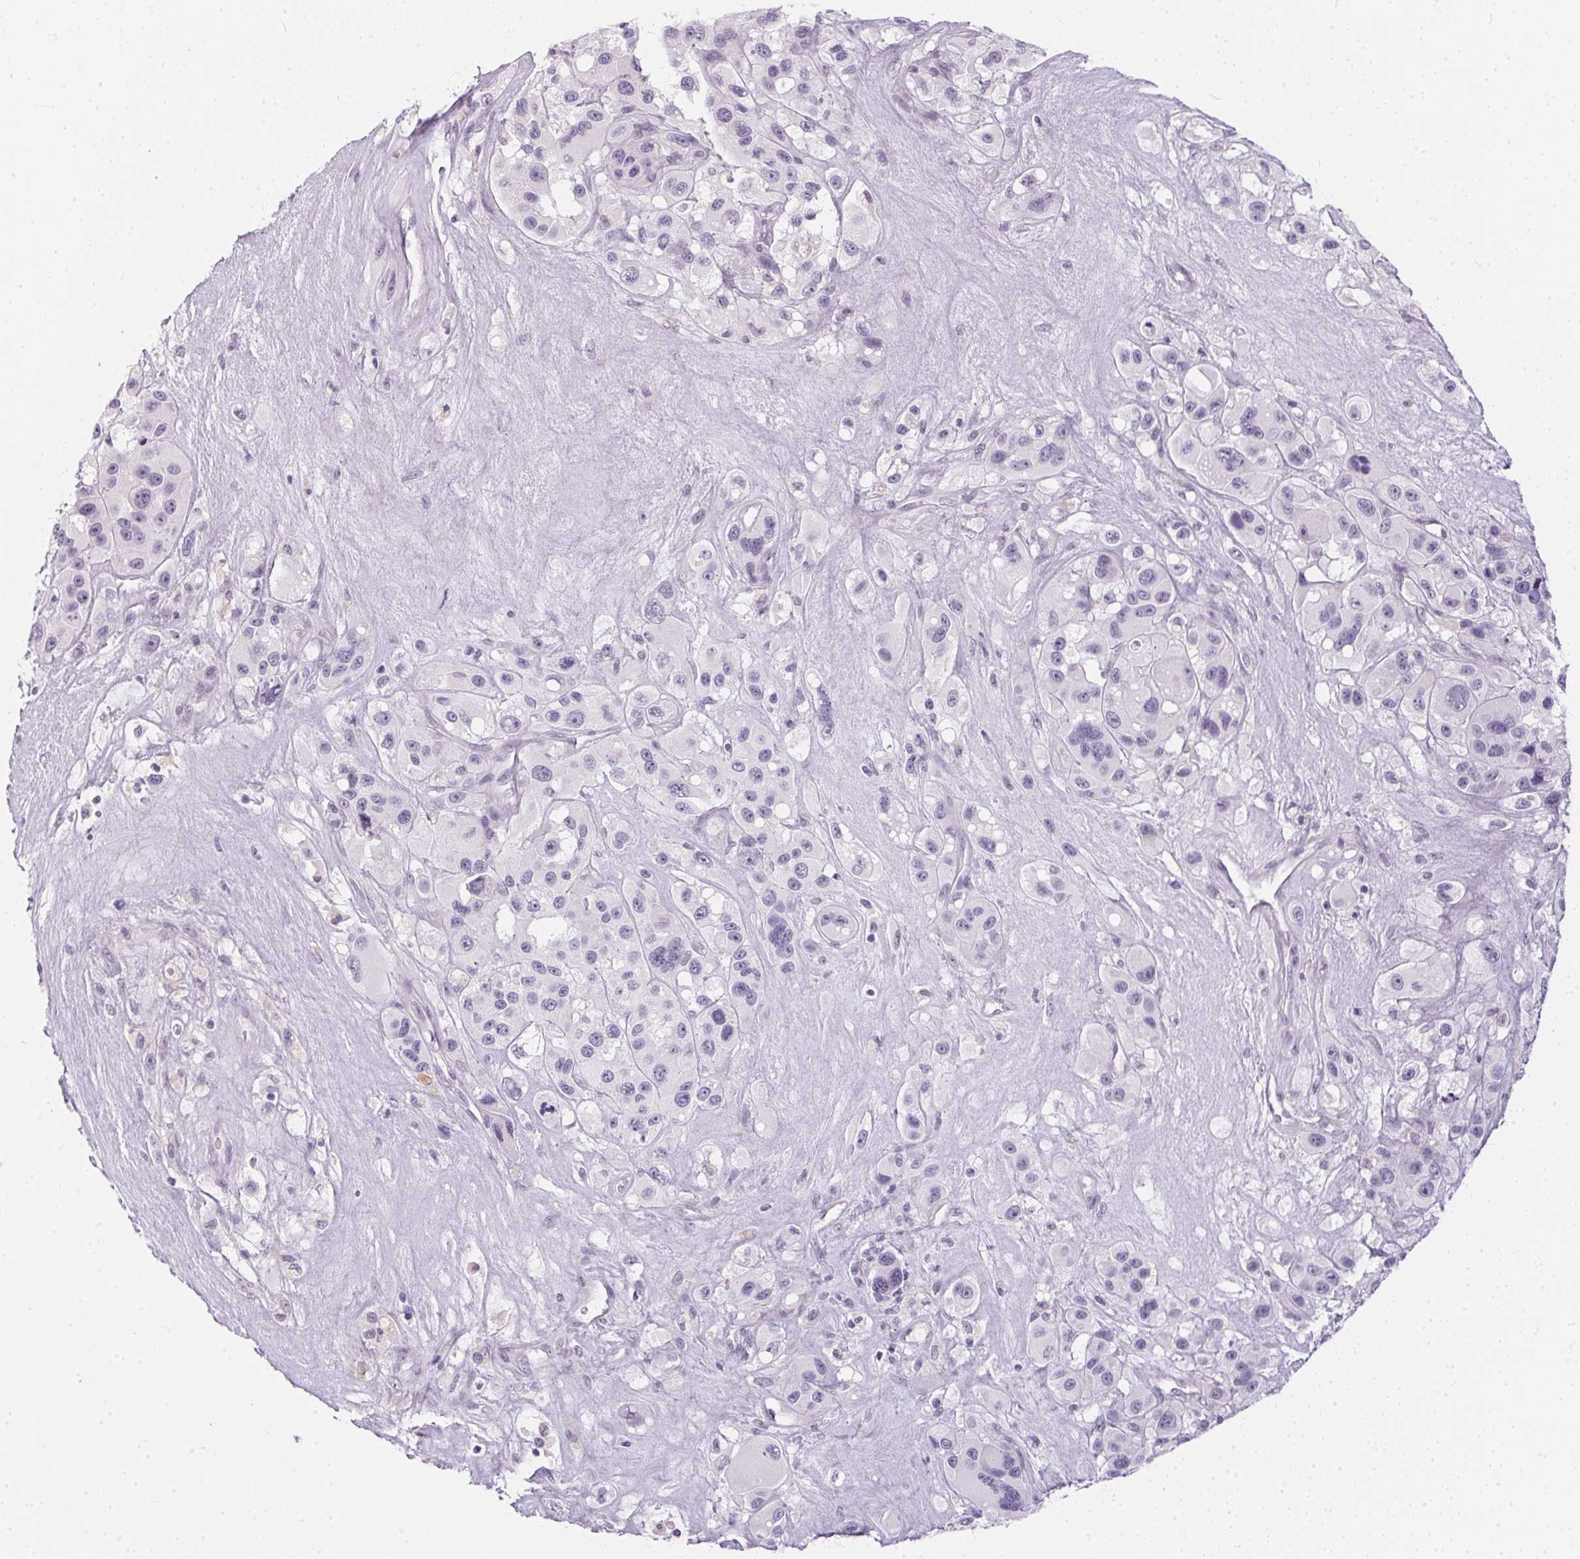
{"staining": {"intensity": "negative", "quantity": "none", "location": "none"}, "tissue": "melanoma", "cell_type": "Tumor cells", "image_type": "cancer", "snomed": [{"axis": "morphology", "description": "Malignant melanoma, Metastatic site"}, {"axis": "topography", "description": "Lymph node"}], "caption": "The photomicrograph displays no staining of tumor cells in melanoma.", "gene": "GBP6", "patient": {"sex": "female", "age": 65}}